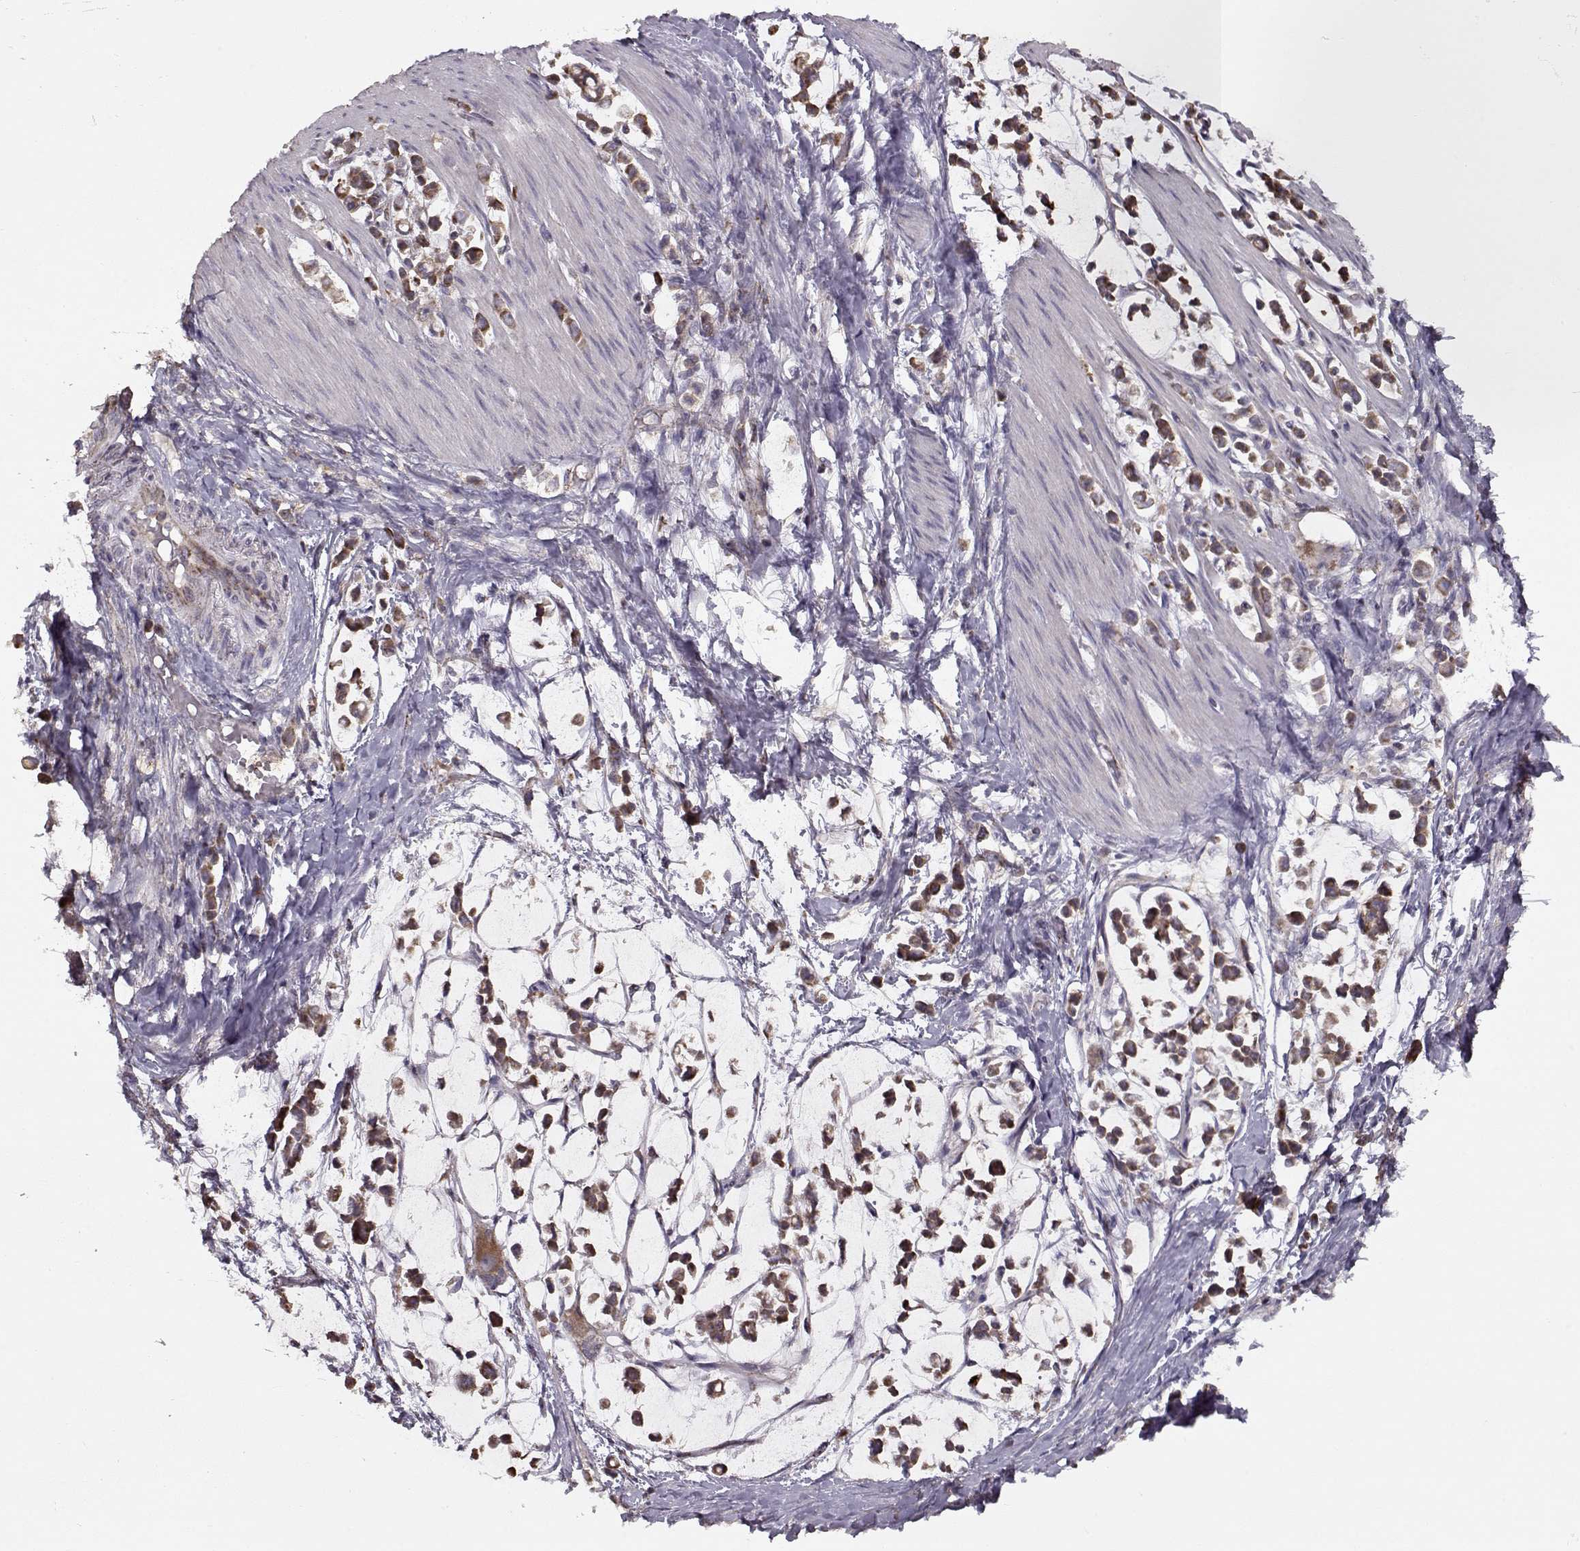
{"staining": {"intensity": "strong", "quantity": ">75%", "location": "cytoplasmic/membranous"}, "tissue": "stomach cancer", "cell_type": "Tumor cells", "image_type": "cancer", "snomed": [{"axis": "morphology", "description": "Adenocarcinoma, NOS"}, {"axis": "topography", "description": "Stomach"}], "caption": "Adenocarcinoma (stomach) stained with a brown dye exhibits strong cytoplasmic/membranous positive staining in approximately >75% of tumor cells.", "gene": "CMTM3", "patient": {"sex": "male", "age": 82}}